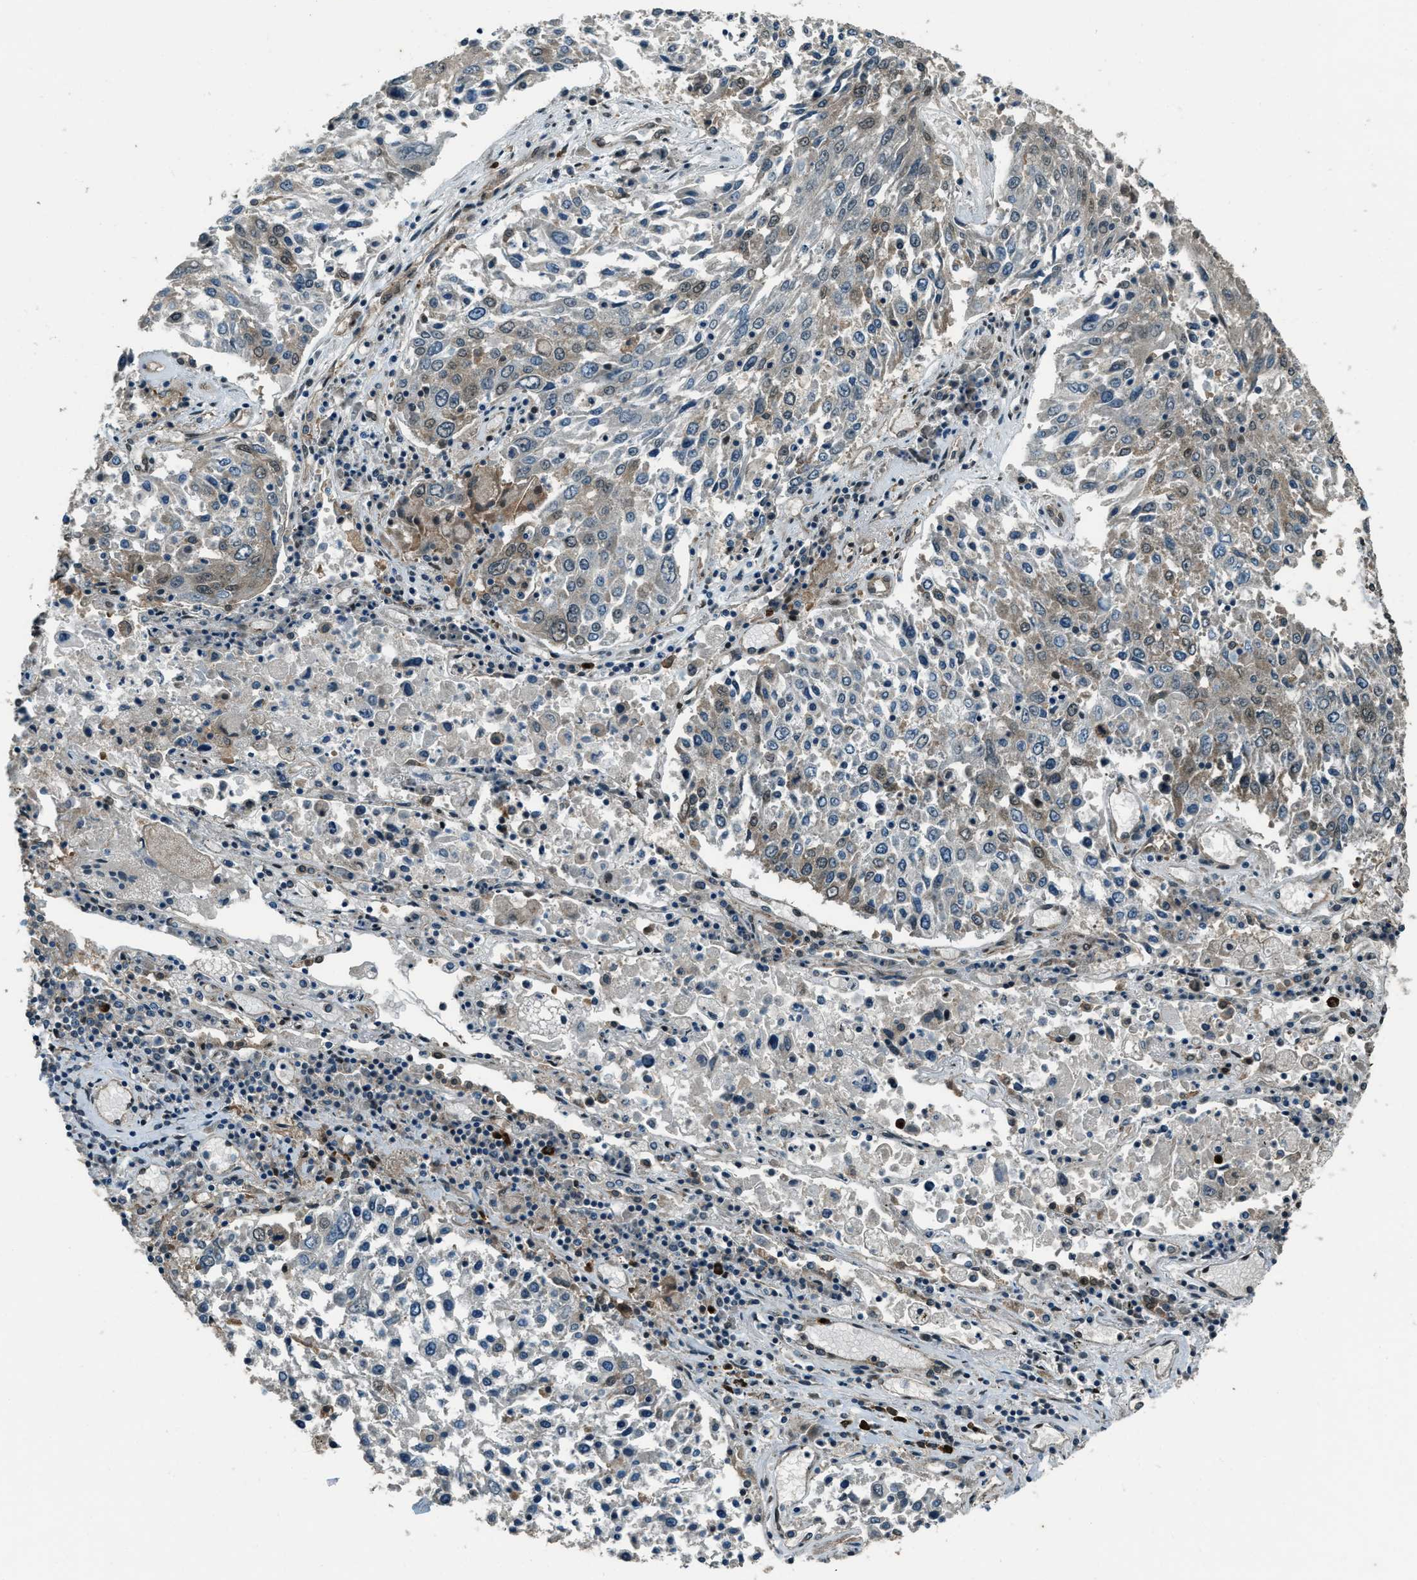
{"staining": {"intensity": "weak", "quantity": "<25%", "location": "cytoplasmic/membranous"}, "tissue": "lung cancer", "cell_type": "Tumor cells", "image_type": "cancer", "snomed": [{"axis": "morphology", "description": "Squamous cell carcinoma, NOS"}, {"axis": "topography", "description": "Lung"}], "caption": "Tumor cells are negative for brown protein staining in lung cancer (squamous cell carcinoma).", "gene": "SVIL", "patient": {"sex": "male", "age": 65}}